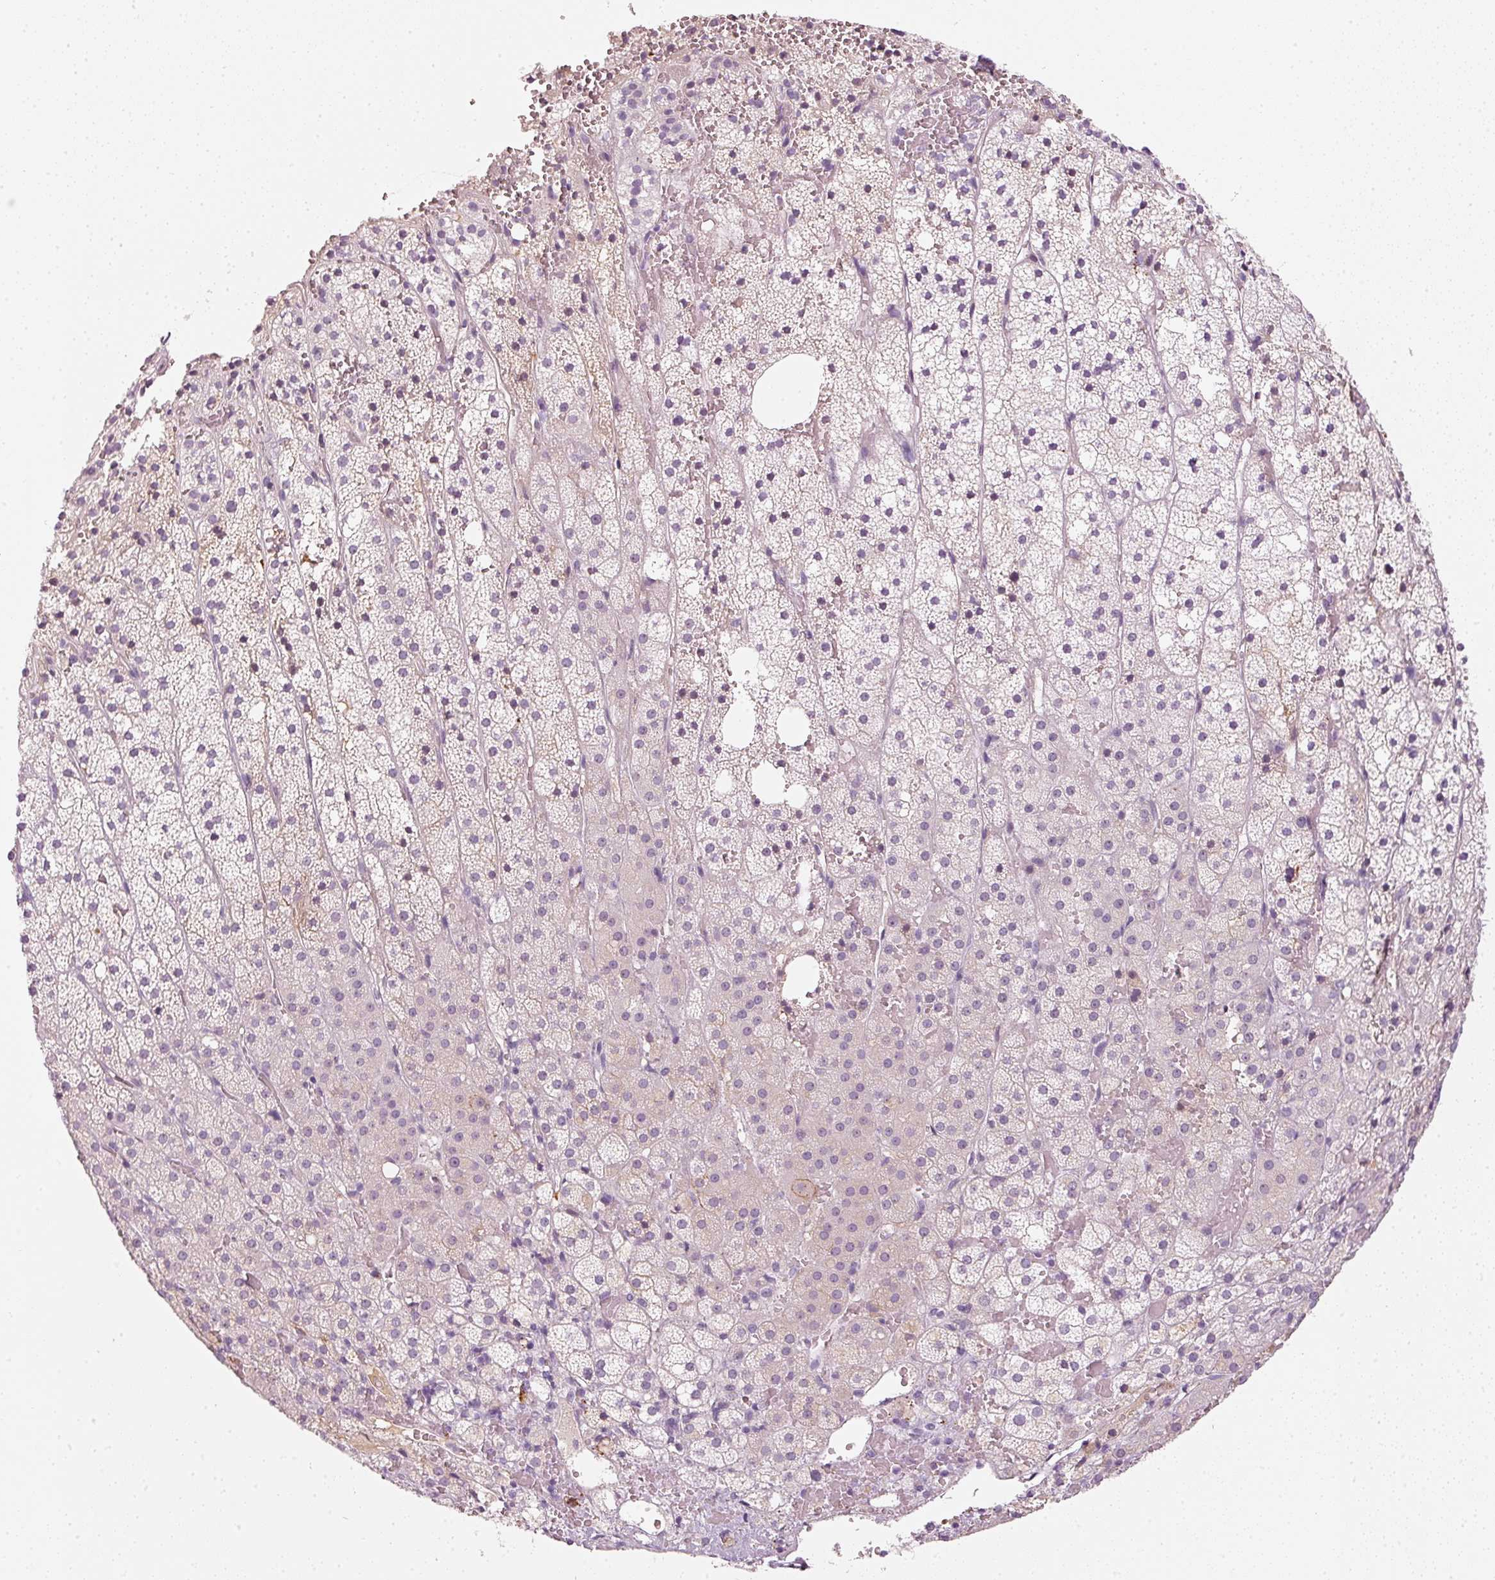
{"staining": {"intensity": "negative", "quantity": "none", "location": "none"}, "tissue": "adrenal gland", "cell_type": "Glandular cells", "image_type": "normal", "snomed": [{"axis": "morphology", "description": "Normal tissue, NOS"}, {"axis": "topography", "description": "Adrenal gland"}], "caption": "This image is of unremarkable adrenal gland stained with immunohistochemistry to label a protein in brown with the nuclei are counter-stained blue. There is no expression in glandular cells.", "gene": "VCAM1", "patient": {"sex": "male", "age": 53}}